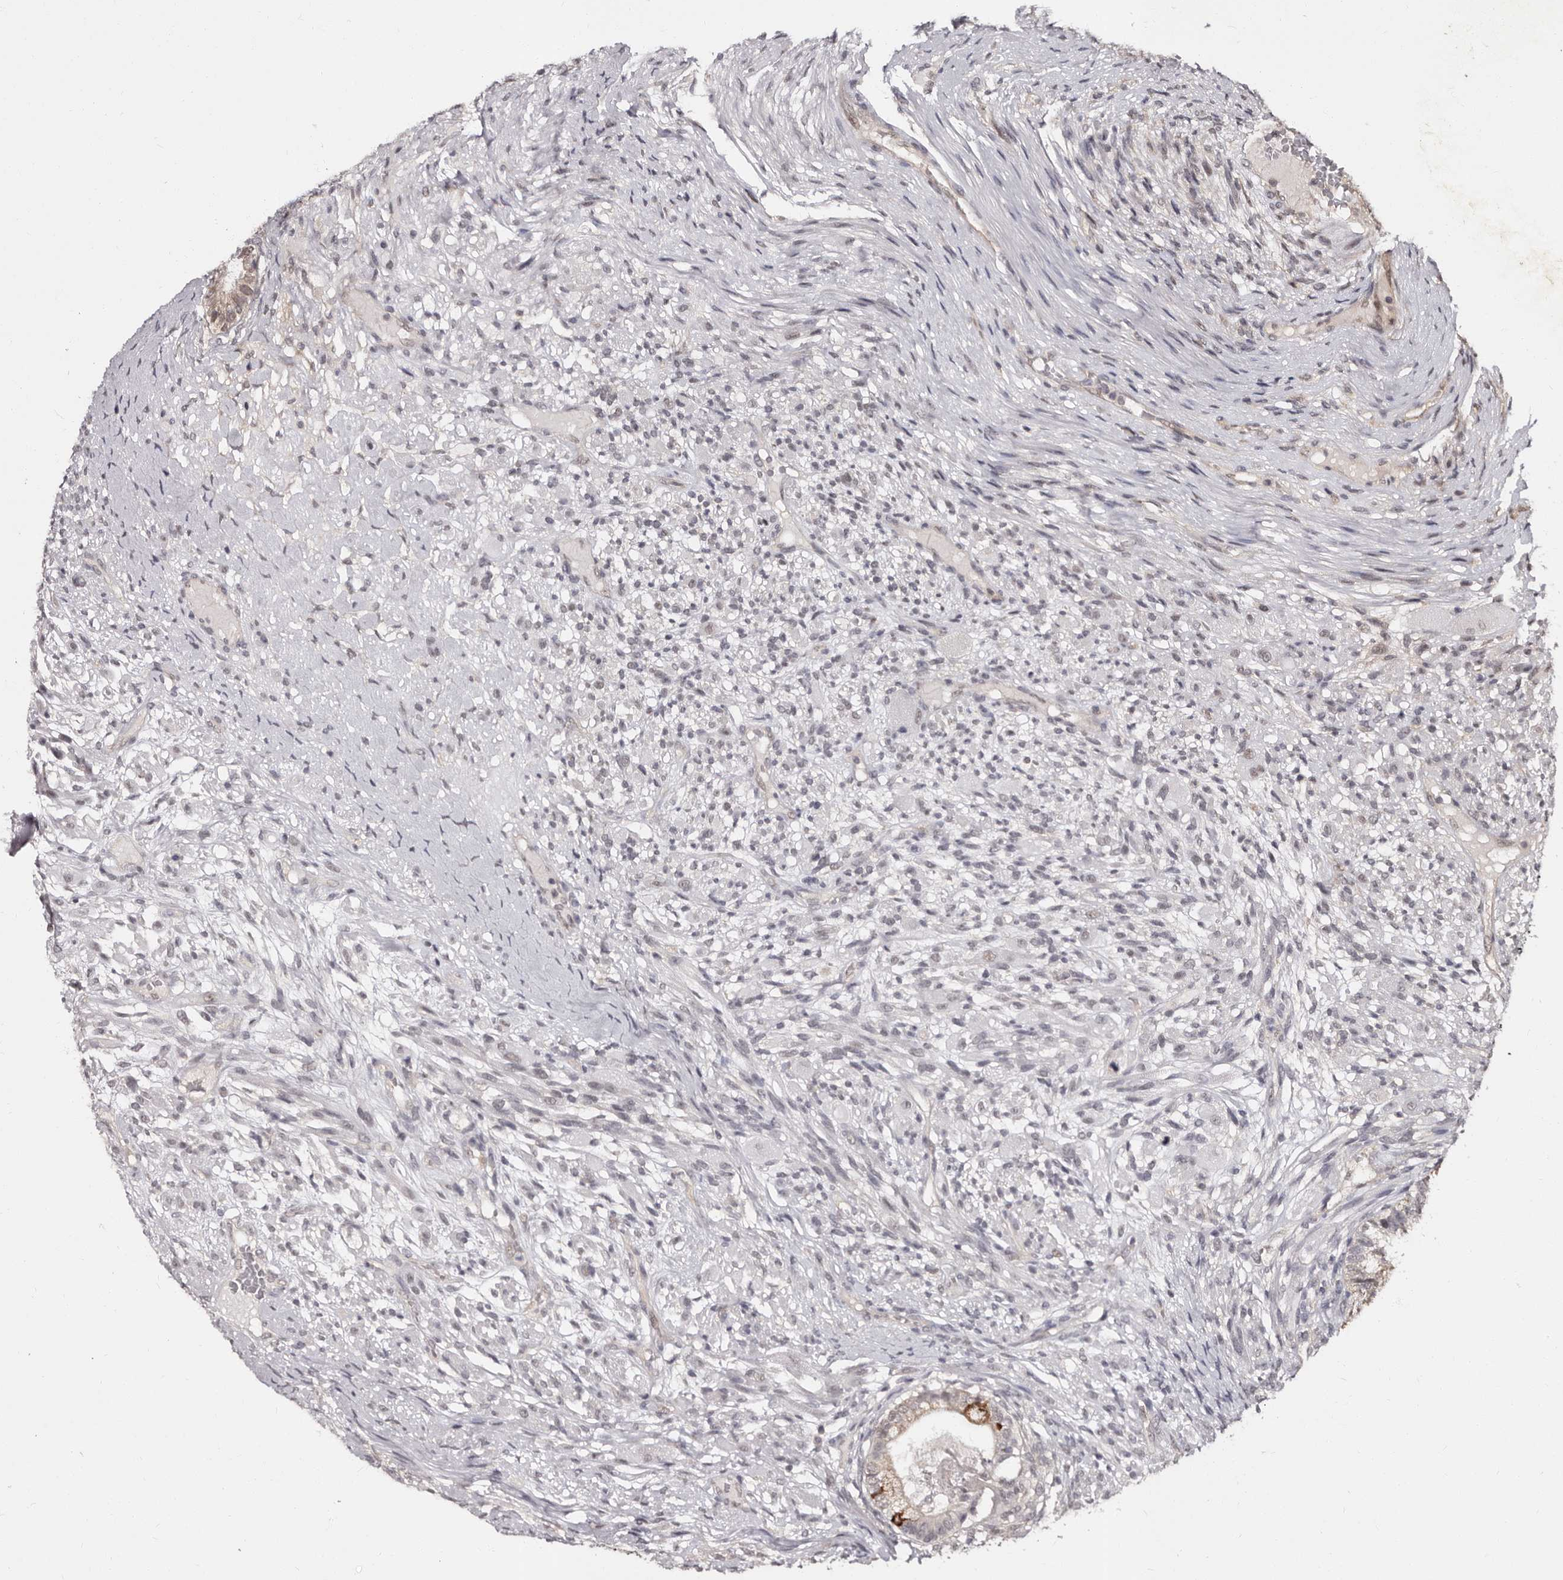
{"staining": {"intensity": "negative", "quantity": "none", "location": "none"}, "tissue": "testis cancer", "cell_type": "Tumor cells", "image_type": "cancer", "snomed": [{"axis": "morphology", "description": "Seminoma, NOS"}, {"axis": "morphology", "description": "Carcinoma, Embryonal, NOS"}, {"axis": "topography", "description": "Testis"}], "caption": "A photomicrograph of human seminoma (testis) is negative for staining in tumor cells. (DAB (3,3'-diaminobenzidine) IHC with hematoxylin counter stain).", "gene": "TBC1D22B", "patient": {"sex": "male", "age": 28}}